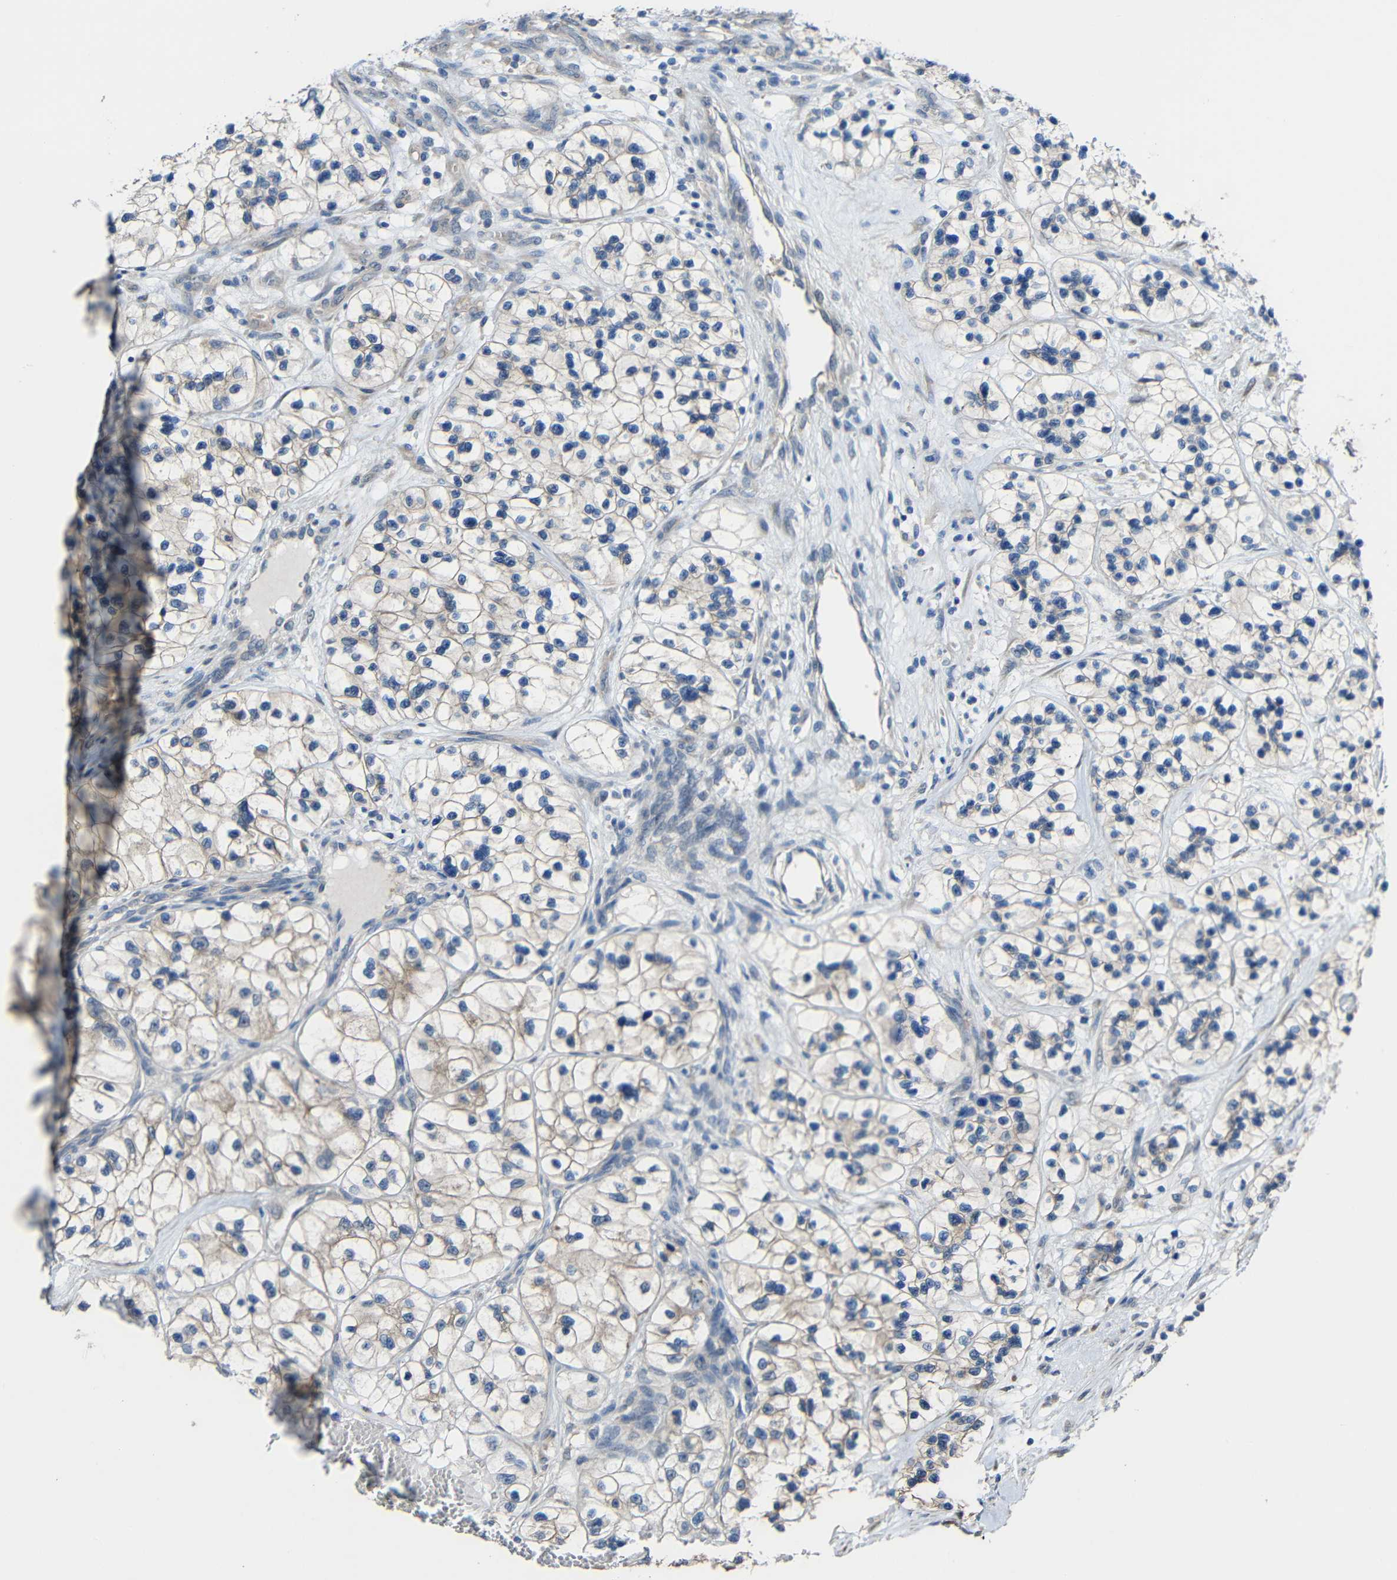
{"staining": {"intensity": "weak", "quantity": "25%-75%", "location": "cytoplasmic/membranous"}, "tissue": "renal cancer", "cell_type": "Tumor cells", "image_type": "cancer", "snomed": [{"axis": "morphology", "description": "Adenocarcinoma, NOS"}, {"axis": "topography", "description": "Kidney"}], "caption": "Protein expression analysis of human renal cancer (adenocarcinoma) reveals weak cytoplasmic/membranous expression in approximately 25%-75% of tumor cells. Nuclei are stained in blue.", "gene": "CHST9", "patient": {"sex": "female", "age": 57}}